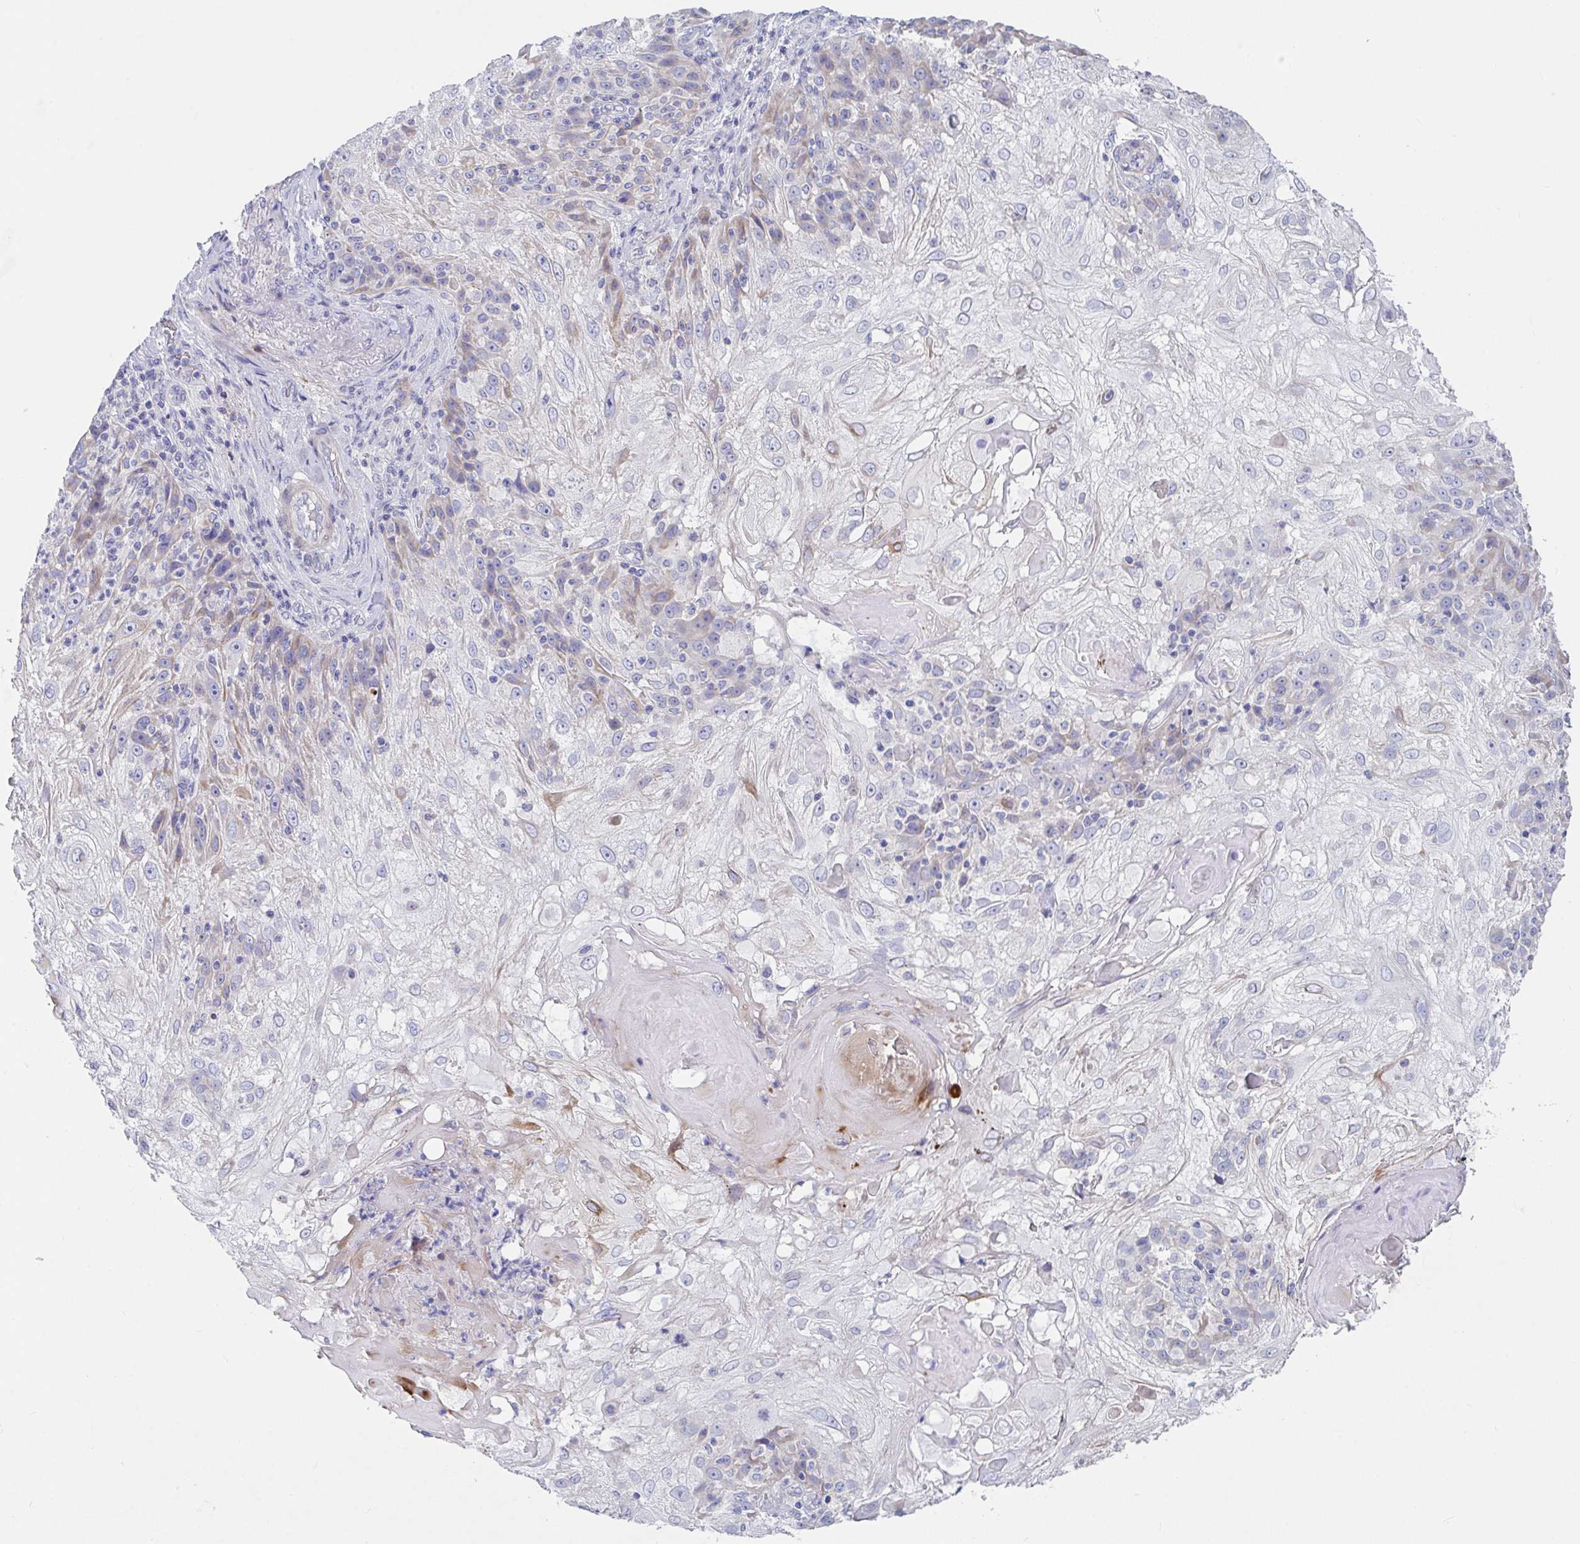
{"staining": {"intensity": "weak", "quantity": "<25%", "location": "cytoplasmic/membranous"}, "tissue": "skin cancer", "cell_type": "Tumor cells", "image_type": "cancer", "snomed": [{"axis": "morphology", "description": "Normal tissue, NOS"}, {"axis": "morphology", "description": "Squamous cell carcinoma, NOS"}, {"axis": "topography", "description": "Skin"}], "caption": "Tumor cells are negative for protein expression in human squamous cell carcinoma (skin).", "gene": "ZNF561", "patient": {"sex": "female", "age": 83}}